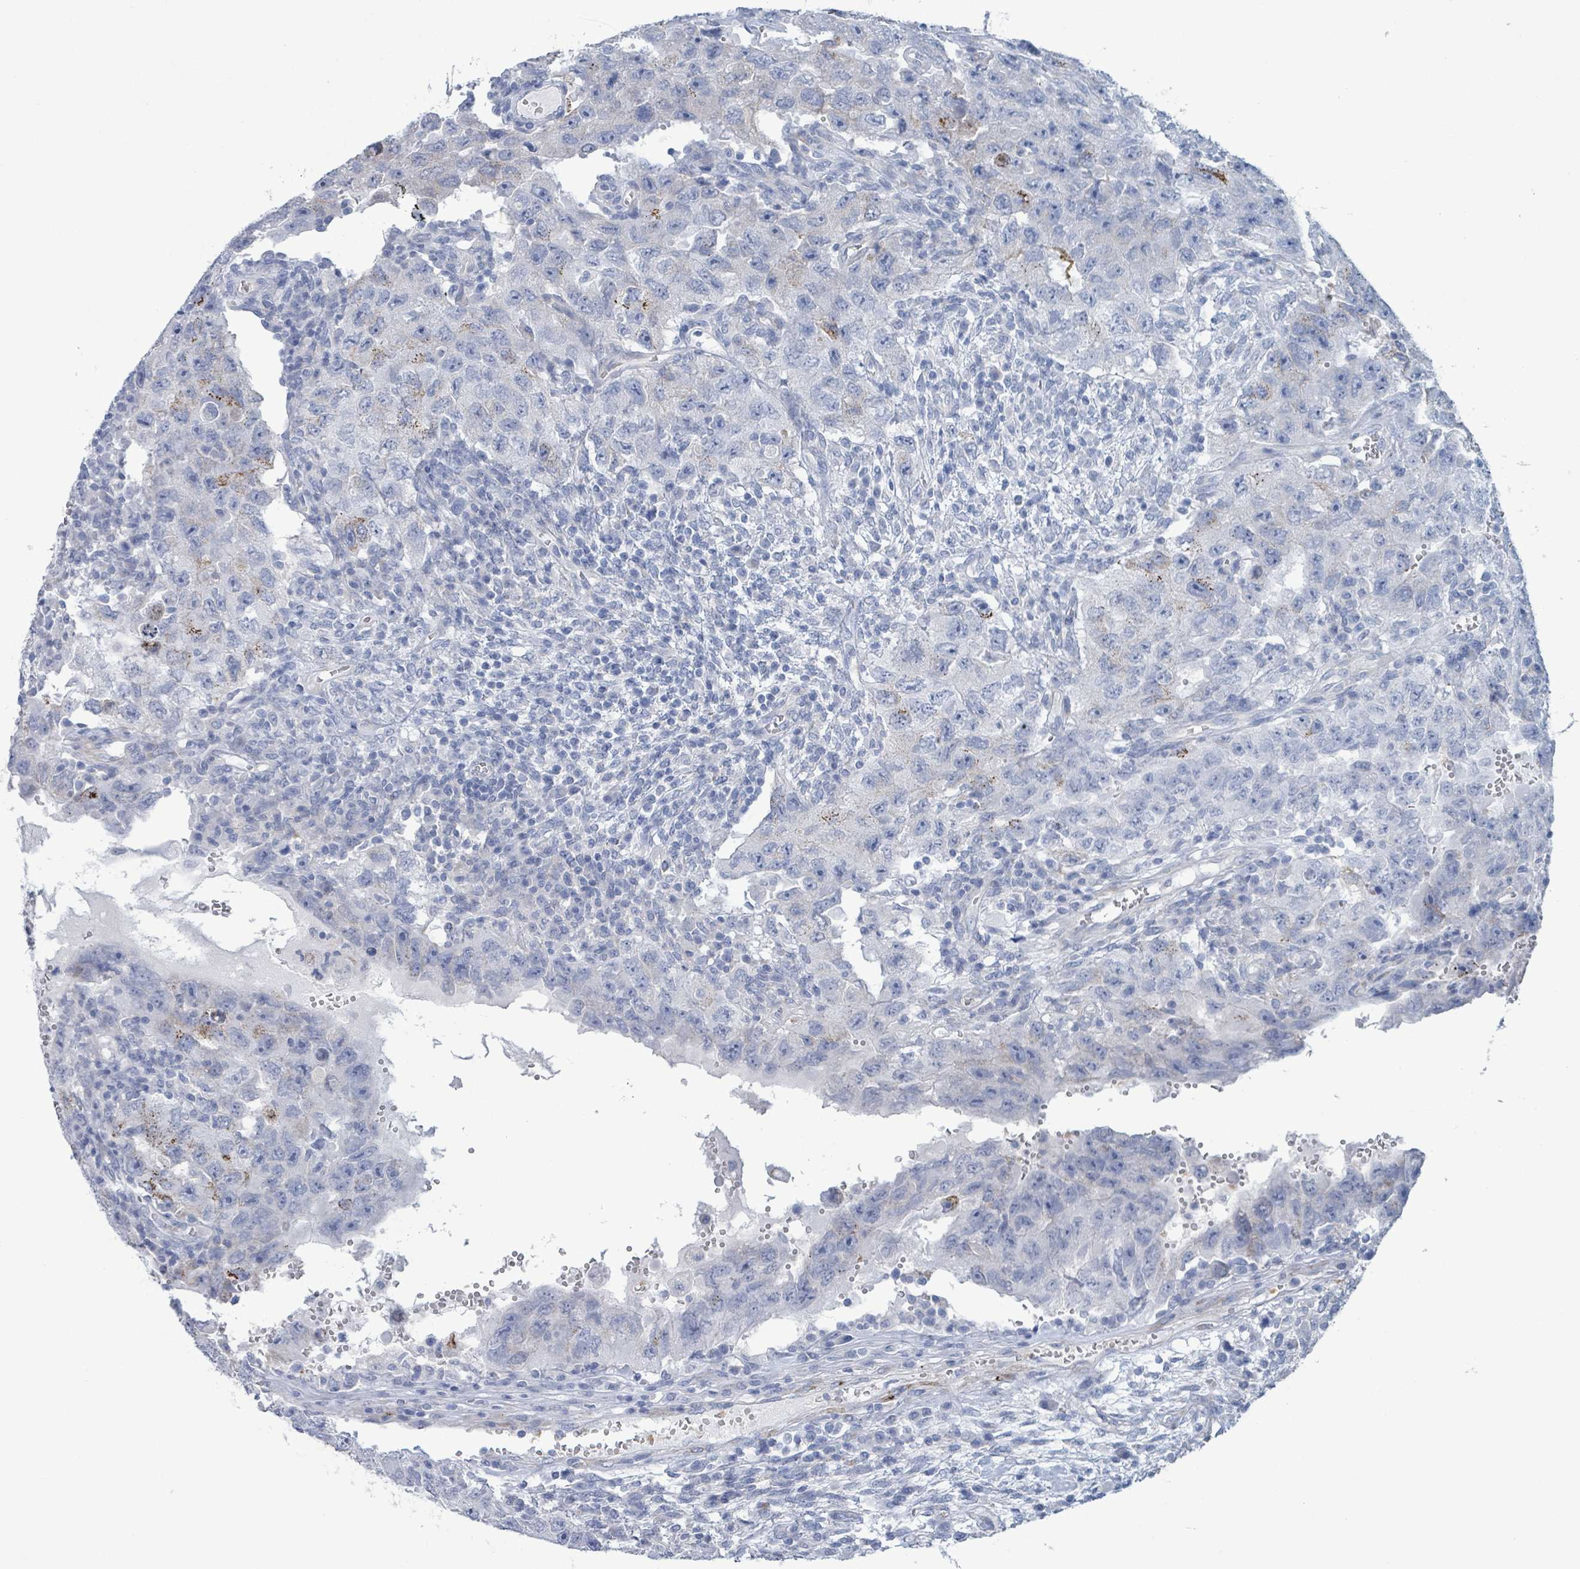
{"staining": {"intensity": "negative", "quantity": "none", "location": "none"}, "tissue": "testis cancer", "cell_type": "Tumor cells", "image_type": "cancer", "snomed": [{"axis": "morphology", "description": "Carcinoma, Embryonal, NOS"}, {"axis": "topography", "description": "Testis"}], "caption": "DAB (3,3'-diaminobenzidine) immunohistochemical staining of testis embryonal carcinoma reveals no significant staining in tumor cells.", "gene": "PKLR", "patient": {"sex": "male", "age": 26}}